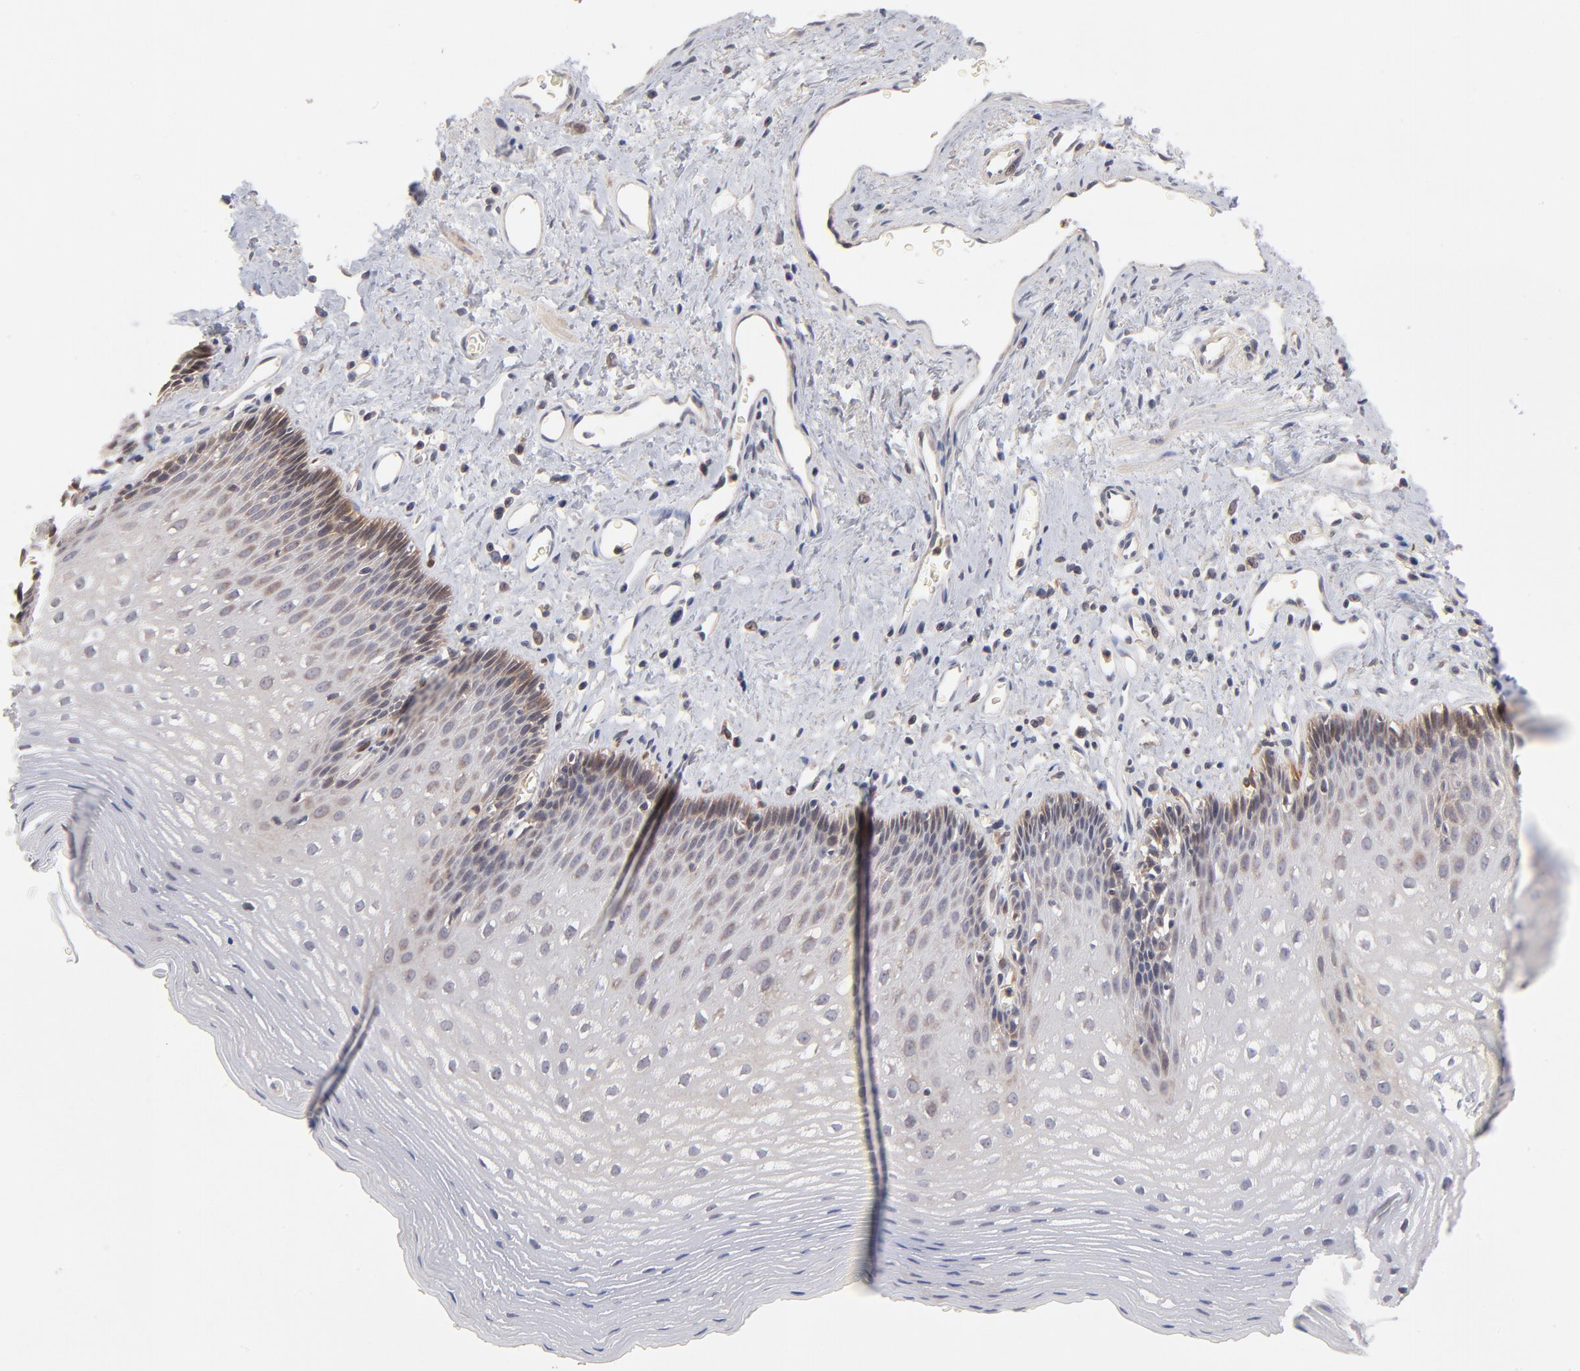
{"staining": {"intensity": "weak", "quantity": "25%-75%", "location": "cytoplasmic/membranous"}, "tissue": "esophagus", "cell_type": "Squamous epithelial cells", "image_type": "normal", "snomed": [{"axis": "morphology", "description": "Normal tissue, NOS"}, {"axis": "topography", "description": "Esophagus"}], "caption": "Protein expression analysis of normal human esophagus reveals weak cytoplasmic/membranous positivity in approximately 25%-75% of squamous epithelial cells.", "gene": "IVNS1ABP", "patient": {"sex": "female", "age": 70}}